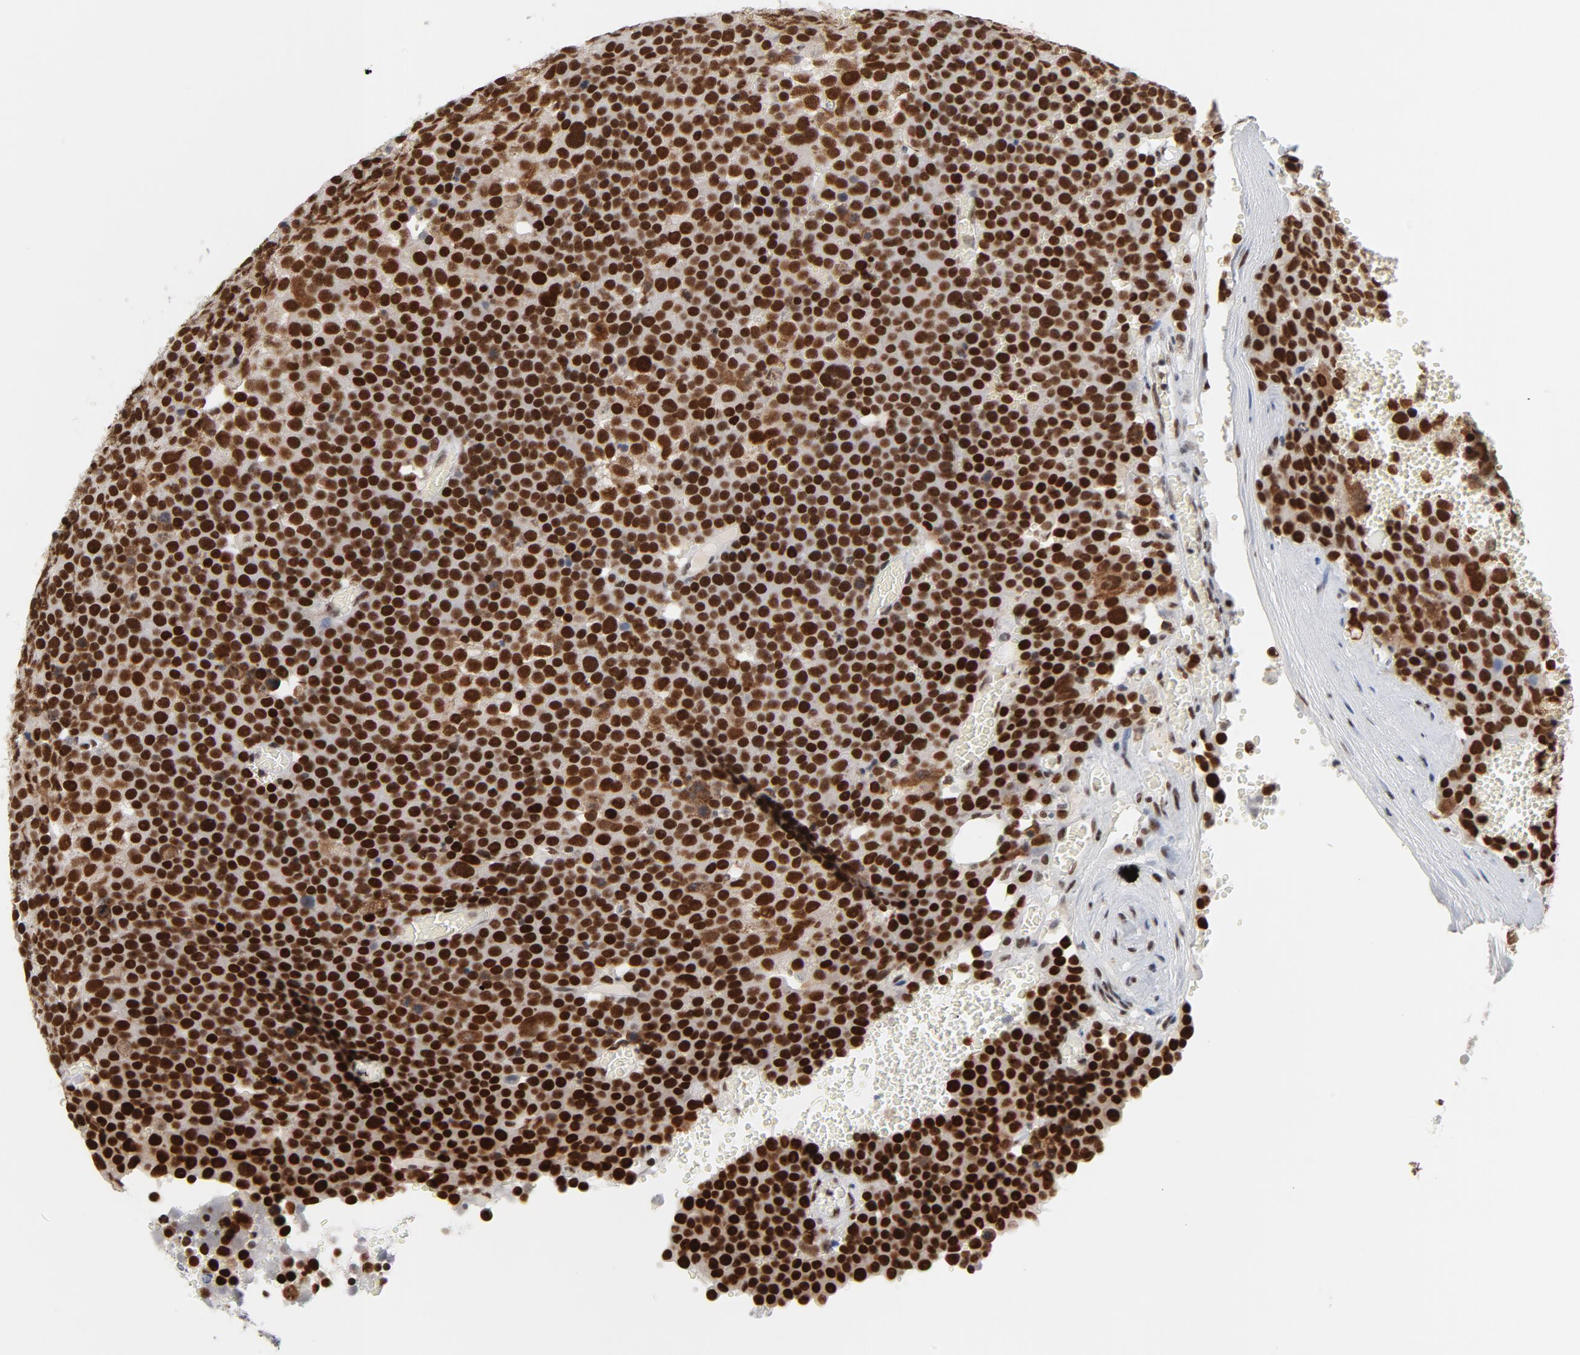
{"staining": {"intensity": "strong", "quantity": ">75%", "location": "nuclear"}, "tissue": "testis cancer", "cell_type": "Tumor cells", "image_type": "cancer", "snomed": [{"axis": "morphology", "description": "Seminoma, NOS"}, {"axis": "topography", "description": "Testis"}], "caption": "Immunohistochemical staining of human testis cancer shows strong nuclear protein positivity in approximately >75% of tumor cells.", "gene": "CSTF2", "patient": {"sex": "male", "age": 71}}